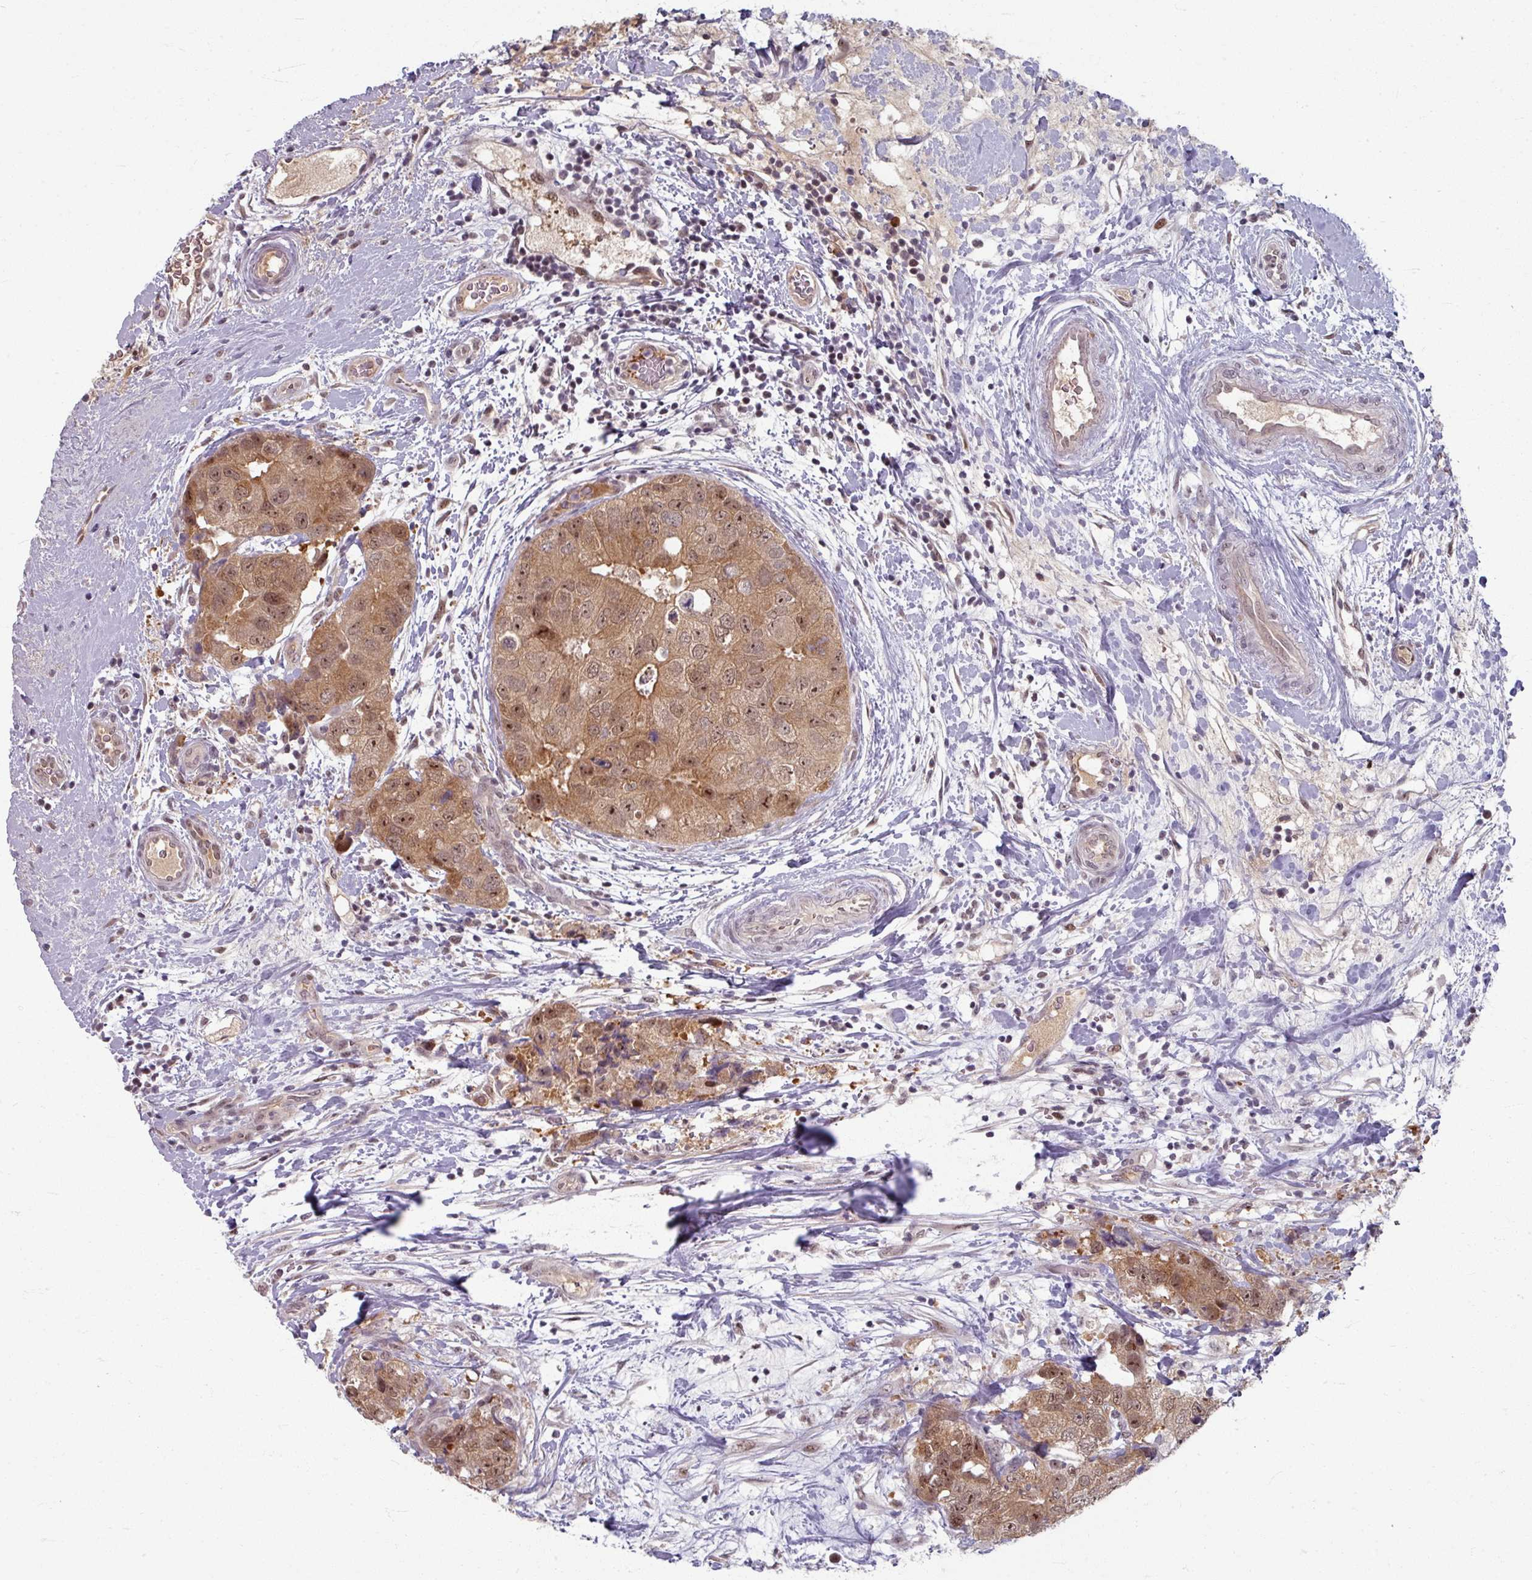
{"staining": {"intensity": "moderate", "quantity": ">75%", "location": "cytoplasmic/membranous,nuclear"}, "tissue": "breast cancer", "cell_type": "Tumor cells", "image_type": "cancer", "snomed": [{"axis": "morphology", "description": "Duct carcinoma"}, {"axis": "topography", "description": "Breast"}], "caption": "The histopathology image demonstrates immunohistochemical staining of breast invasive ductal carcinoma. There is moderate cytoplasmic/membranous and nuclear staining is identified in about >75% of tumor cells.", "gene": "KLC3", "patient": {"sex": "female", "age": 62}}